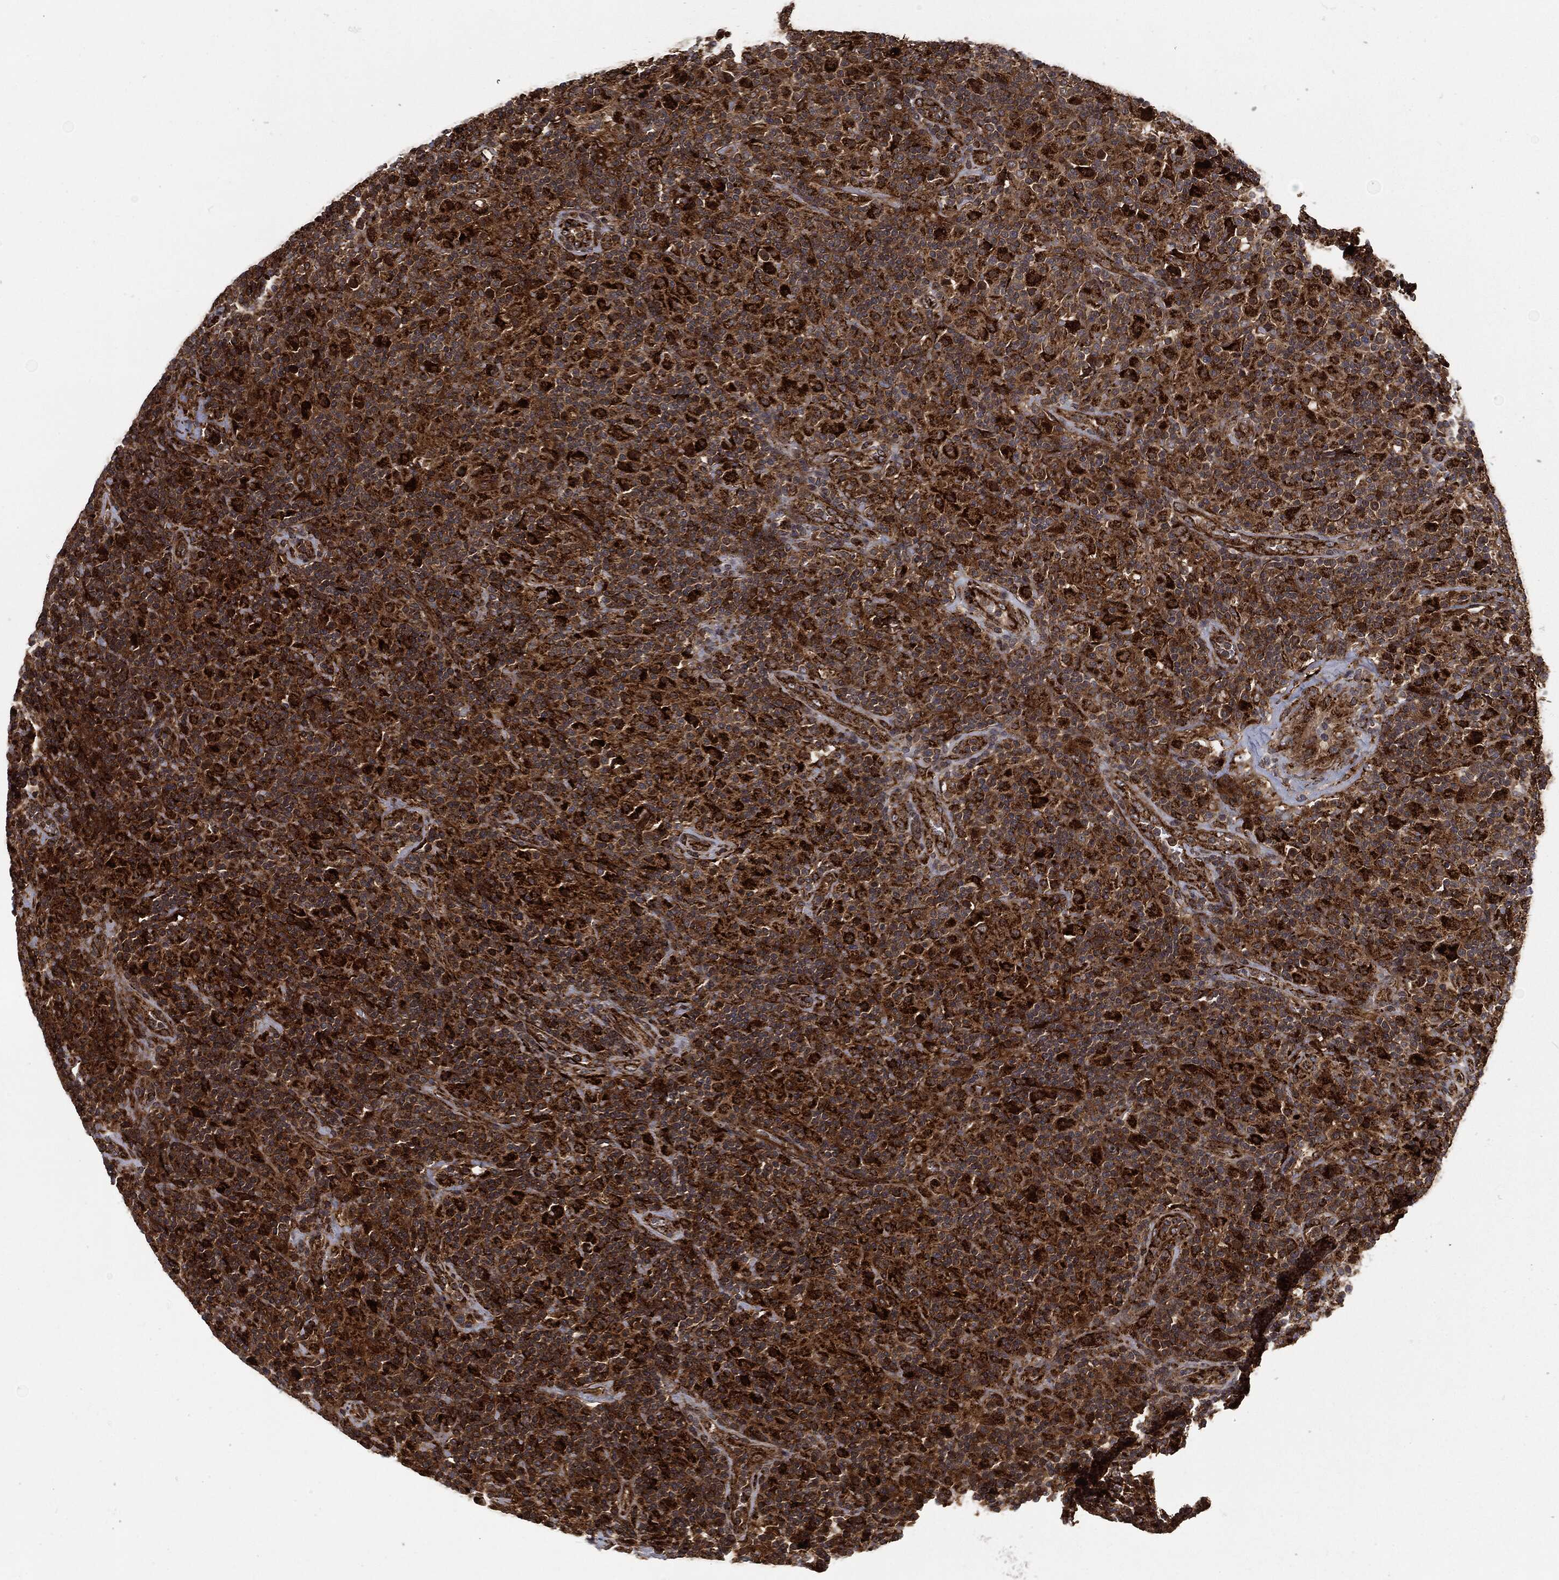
{"staining": {"intensity": "moderate", "quantity": ">75%", "location": "cytoplasmic/membranous"}, "tissue": "lymphoma", "cell_type": "Tumor cells", "image_type": "cancer", "snomed": [{"axis": "morphology", "description": "Hodgkin's disease, NOS"}, {"axis": "topography", "description": "Lymph node"}], "caption": "A brown stain labels moderate cytoplasmic/membranous positivity of a protein in human lymphoma tumor cells. The staining is performed using DAB (3,3'-diaminobenzidine) brown chromogen to label protein expression. The nuclei are counter-stained blue using hematoxylin.", "gene": "RFTN1", "patient": {"sex": "male", "age": 70}}